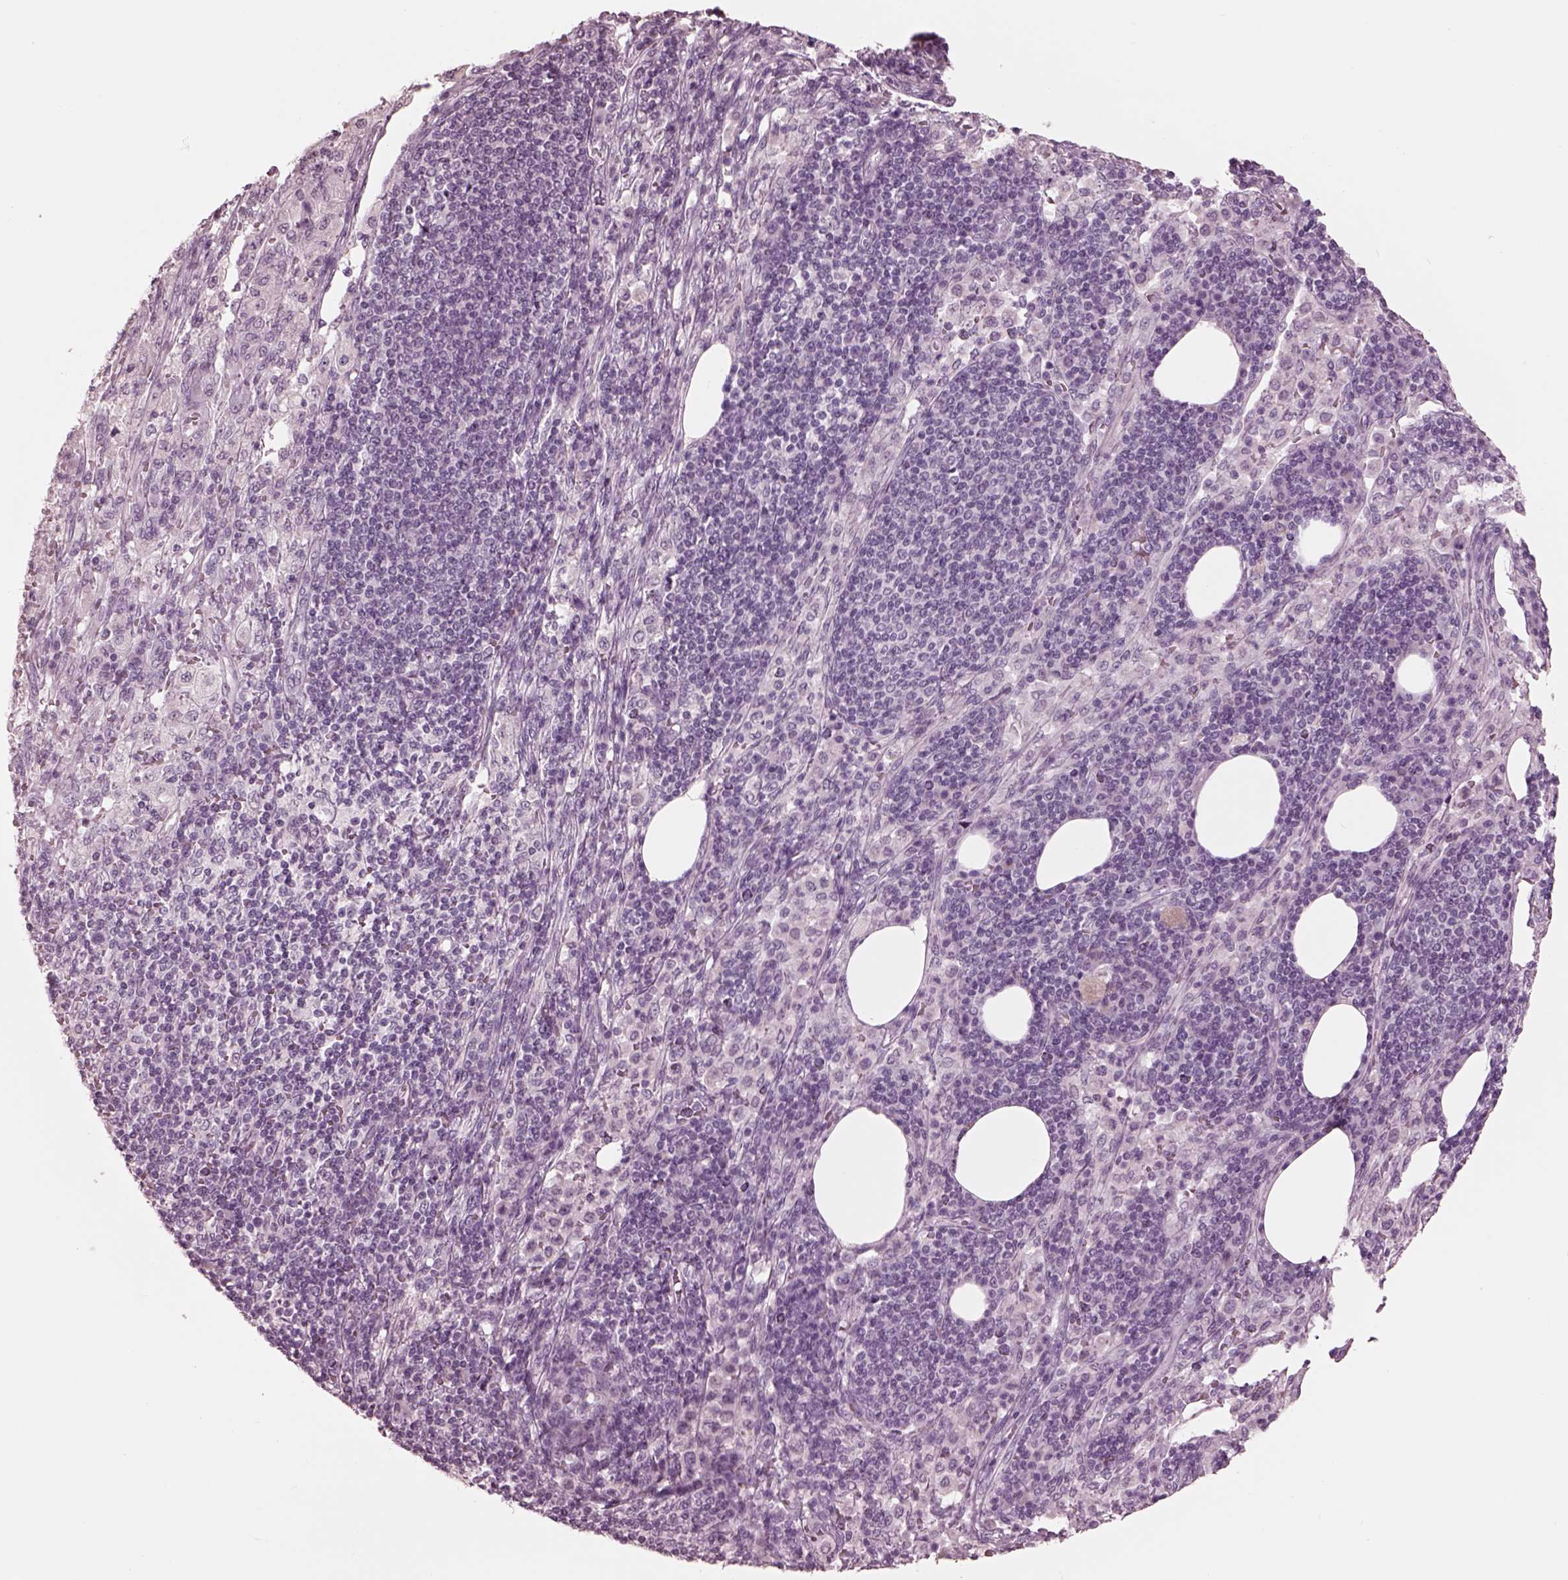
{"staining": {"intensity": "negative", "quantity": "none", "location": "none"}, "tissue": "pancreatic cancer", "cell_type": "Tumor cells", "image_type": "cancer", "snomed": [{"axis": "morphology", "description": "Adenocarcinoma, NOS"}, {"axis": "topography", "description": "Pancreas"}], "caption": "Micrograph shows no protein staining in tumor cells of adenocarcinoma (pancreatic) tissue. (DAB immunohistochemistry (IHC), high magnification).", "gene": "GARIN4", "patient": {"sex": "female", "age": 61}}